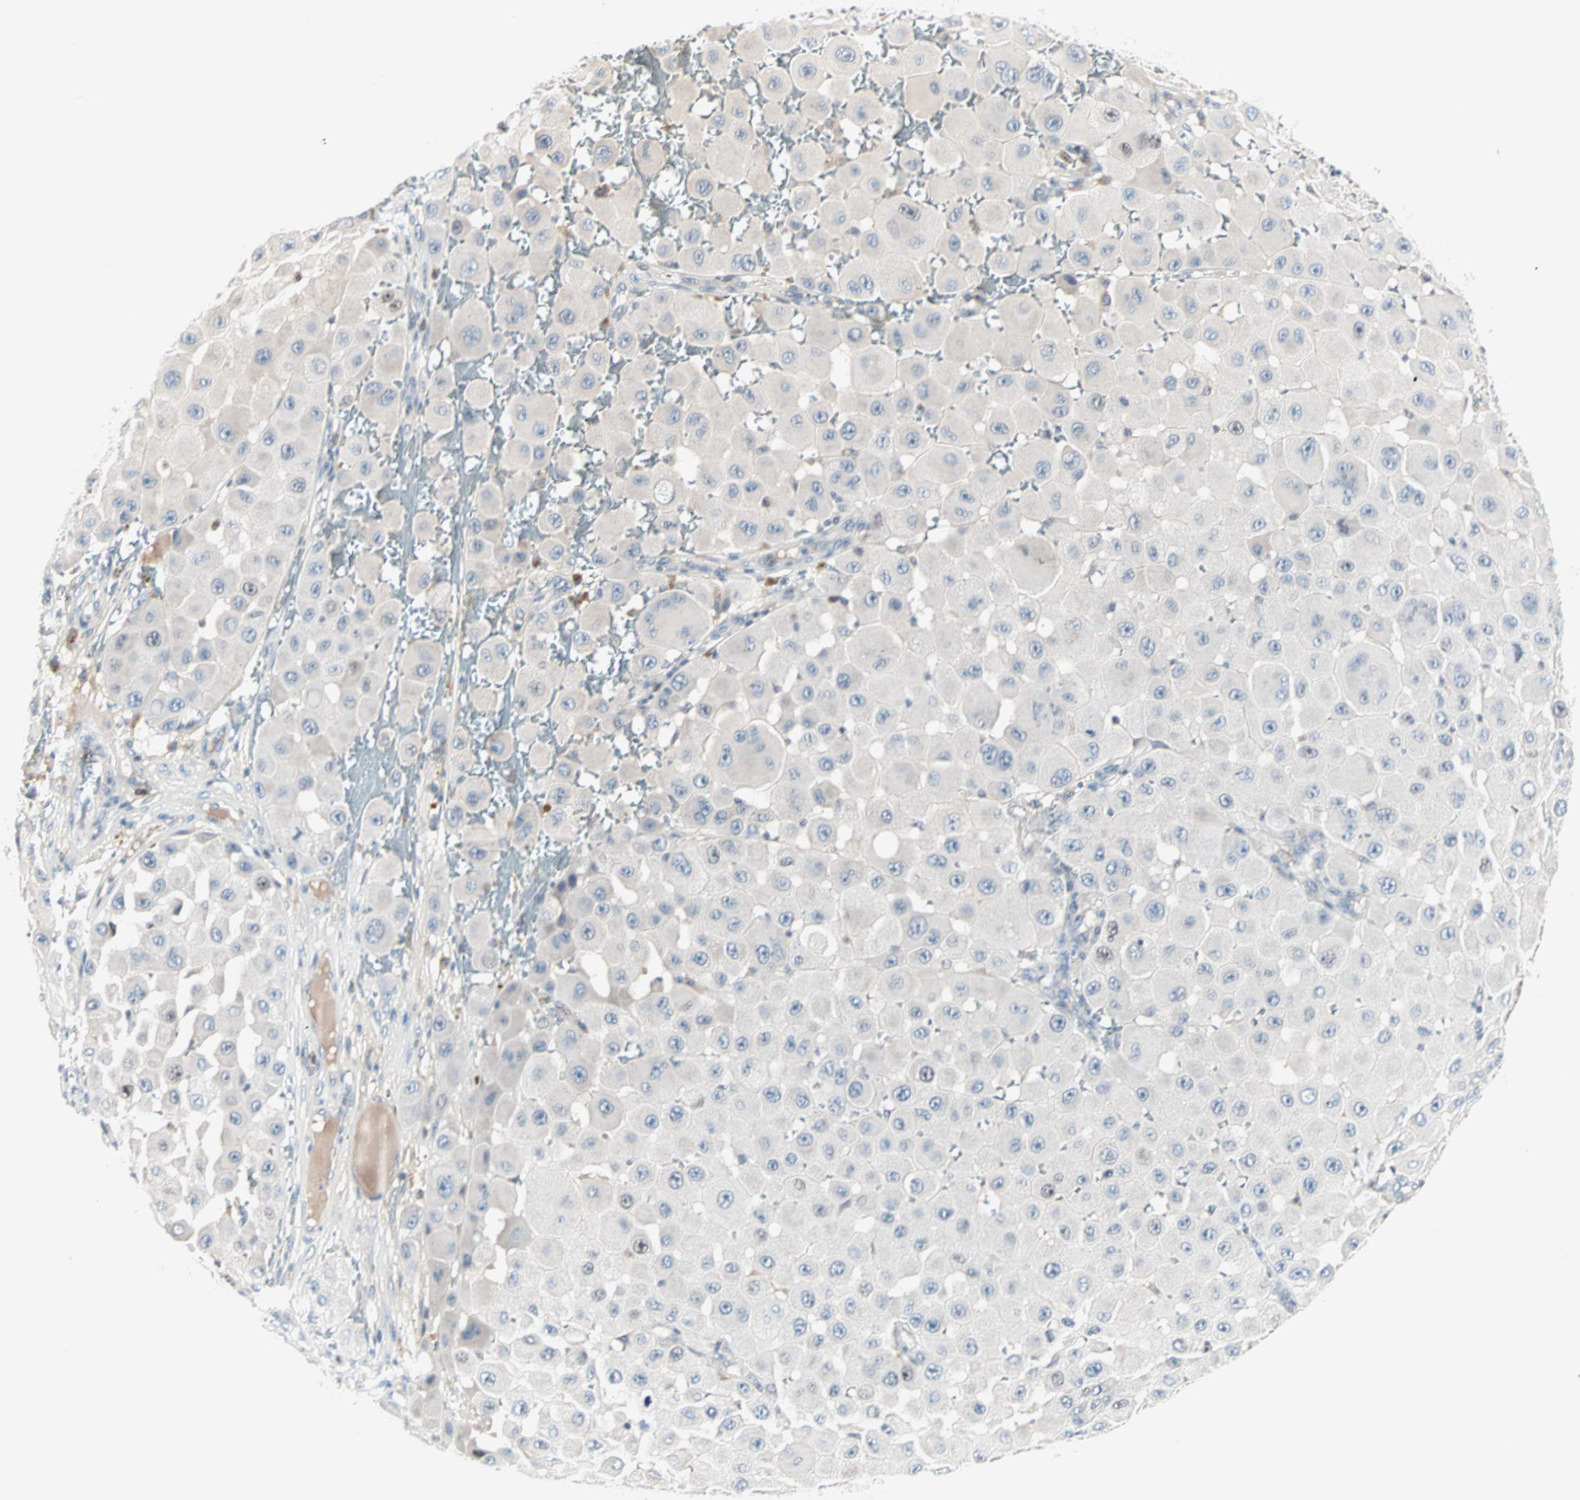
{"staining": {"intensity": "negative", "quantity": "none", "location": "none"}, "tissue": "melanoma", "cell_type": "Tumor cells", "image_type": "cancer", "snomed": [{"axis": "morphology", "description": "Malignant melanoma, NOS"}, {"axis": "topography", "description": "Skin"}], "caption": "DAB (3,3'-diaminobenzidine) immunohistochemical staining of human malignant melanoma shows no significant expression in tumor cells.", "gene": "CCNE2", "patient": {"sex": "female", "age": 81}}